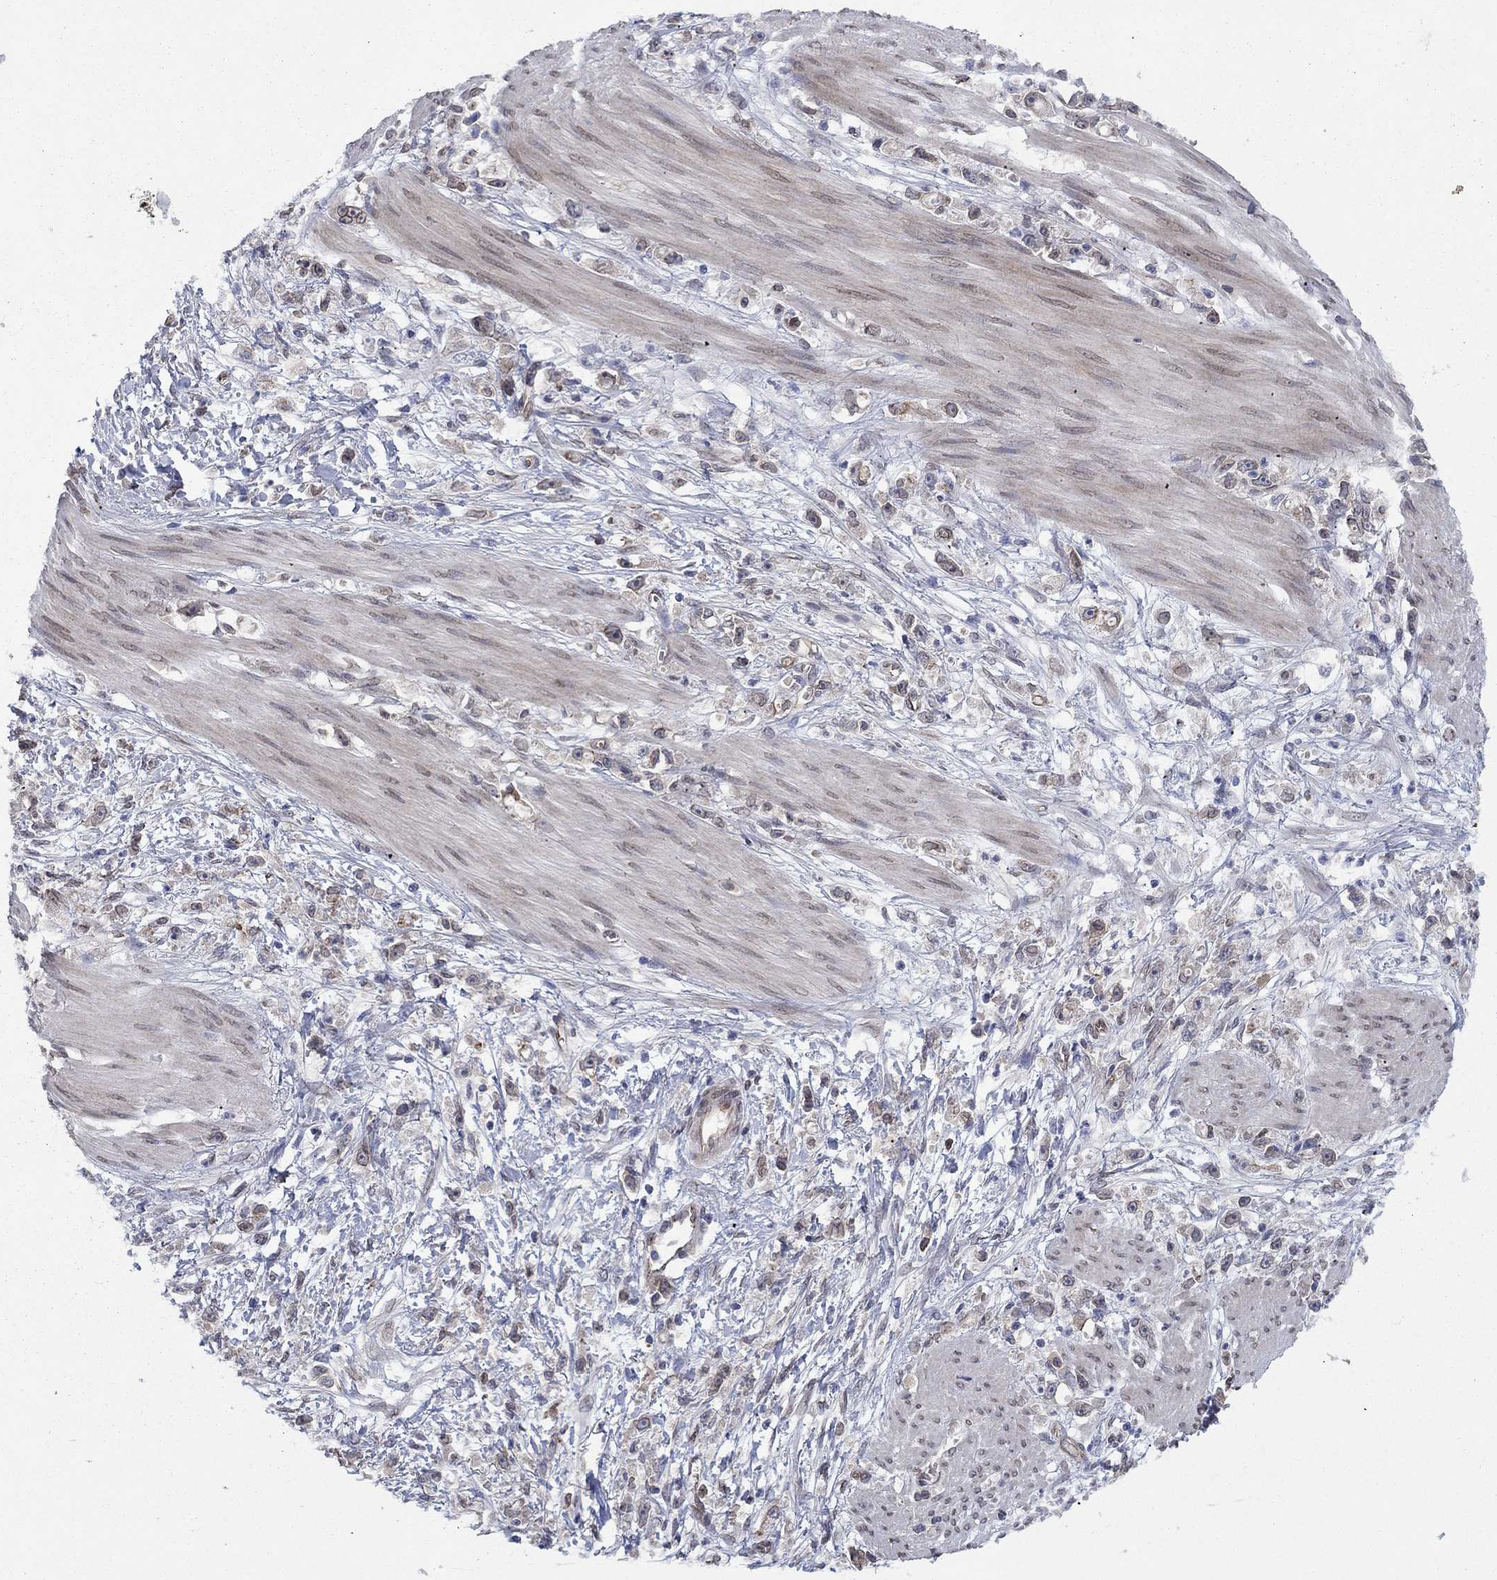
{"staining": {"intensity": "negative", "quantity": "none", "location": "none"}, "tissue": "stomach cancer", "cell_type": "Tumor cells", "image_type": "cancer", "snomed": [{"axis": "morphology", "description": "Adenocarcinoma, NOS"}, {"axis": "topography", "description": "Stomach"}], "caption": "Stomach cancer was stained to show a protein in brown. There is no significant expression in tumor cells.", "gene": "EMC9", "patient": {"sex": "female", "age": 59}}